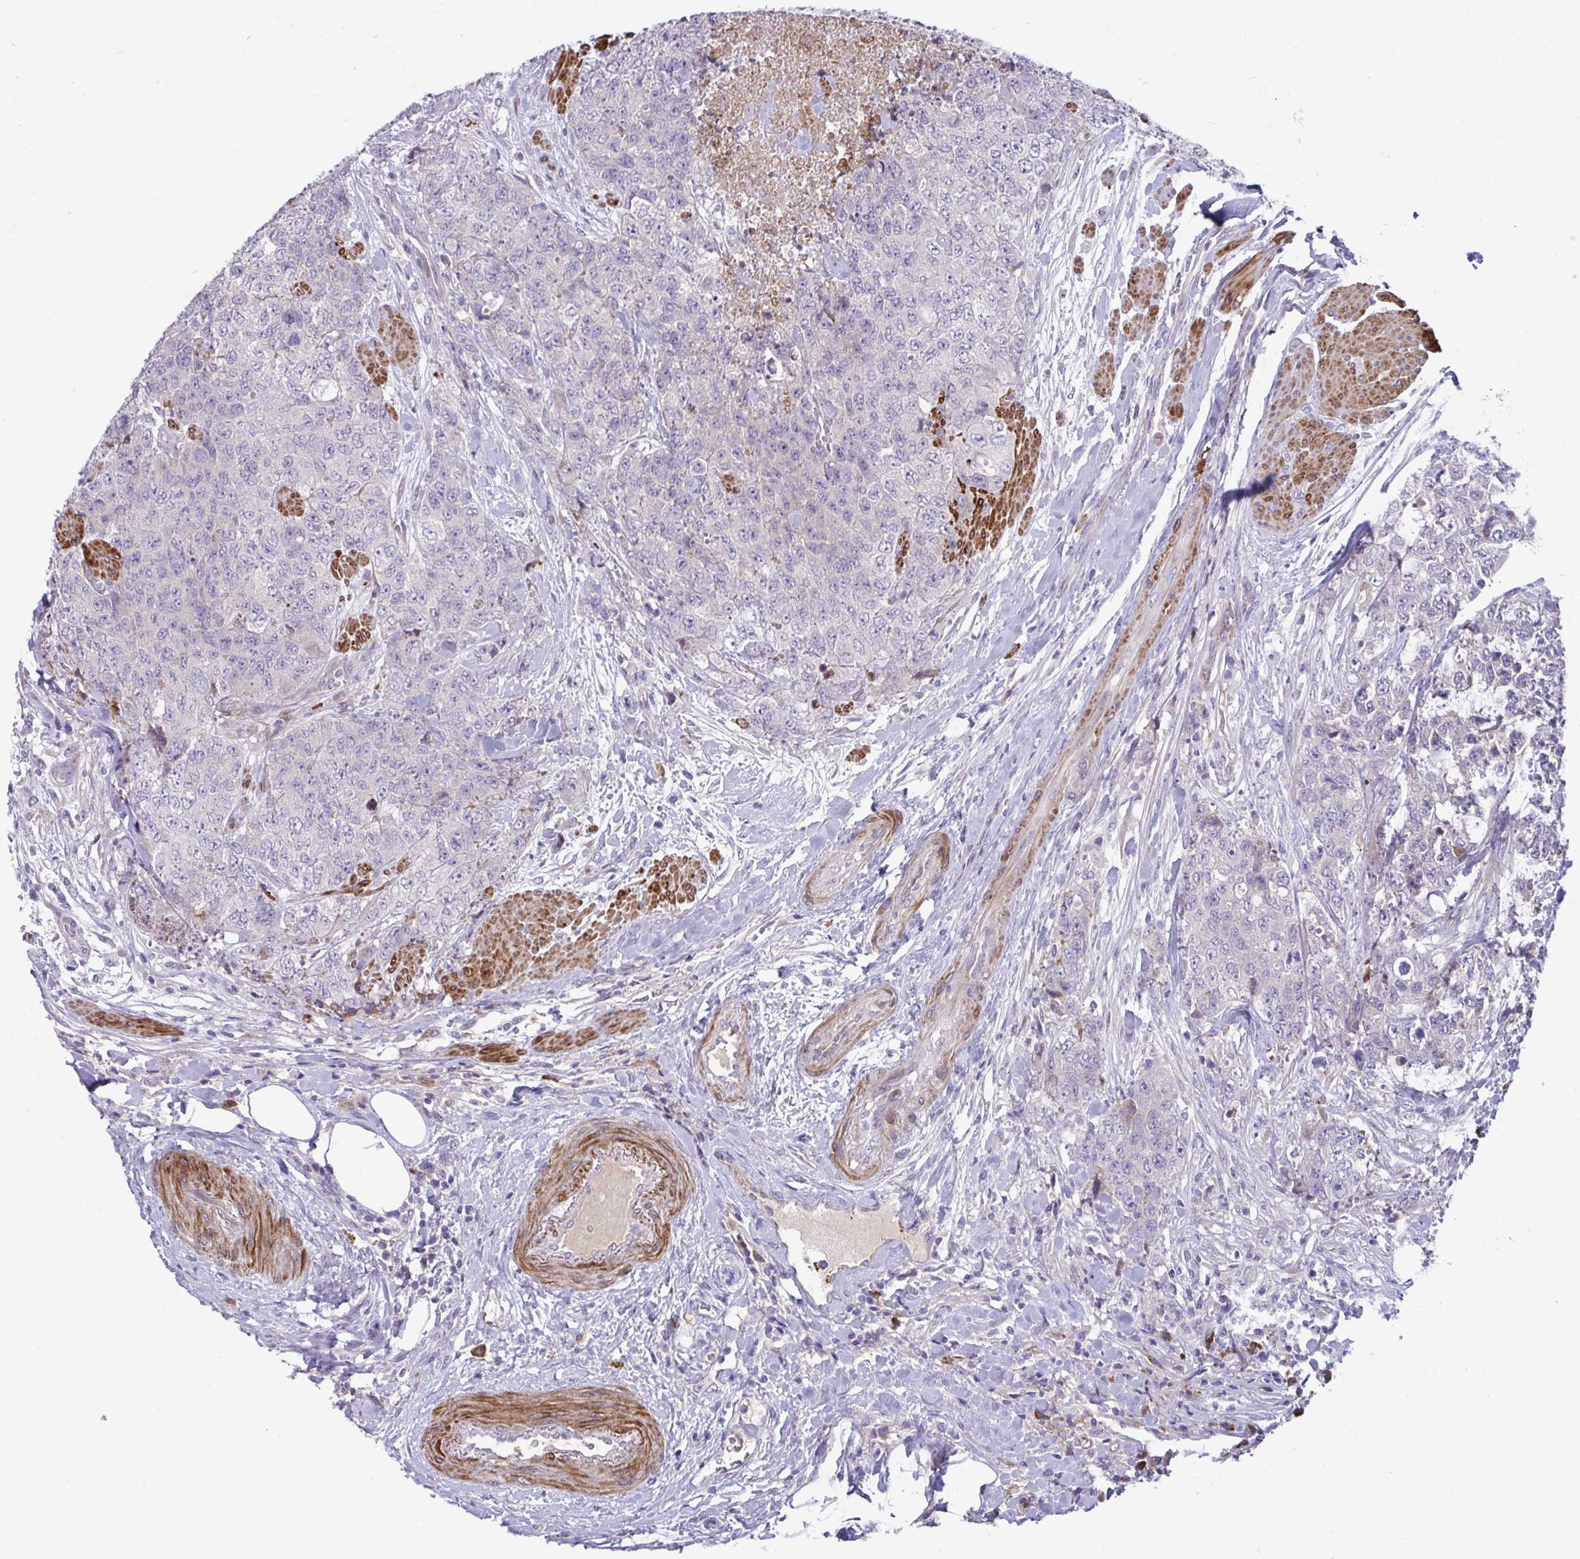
{"staining": {"intensity": "negative", "quantity": "none", "location": "none"}, "tissue": "urothelial cancer", "cell_type": "Tumor cells", "image_type": "cancer", "snomed": [{"axis": "morphology", "description": "Urothelial carcinoma, High grade"}, {"axis": "topography", "description": "Urinary bladder"}], "caption": "The IHC image has no significant staining in tumor cells of high-grade urothelial carcinoma tissue. (DAB immunohistochemistry (IHC), high magnification).", "gene": "PIGZ", "patient": {"sex": "female", "age": 78}}